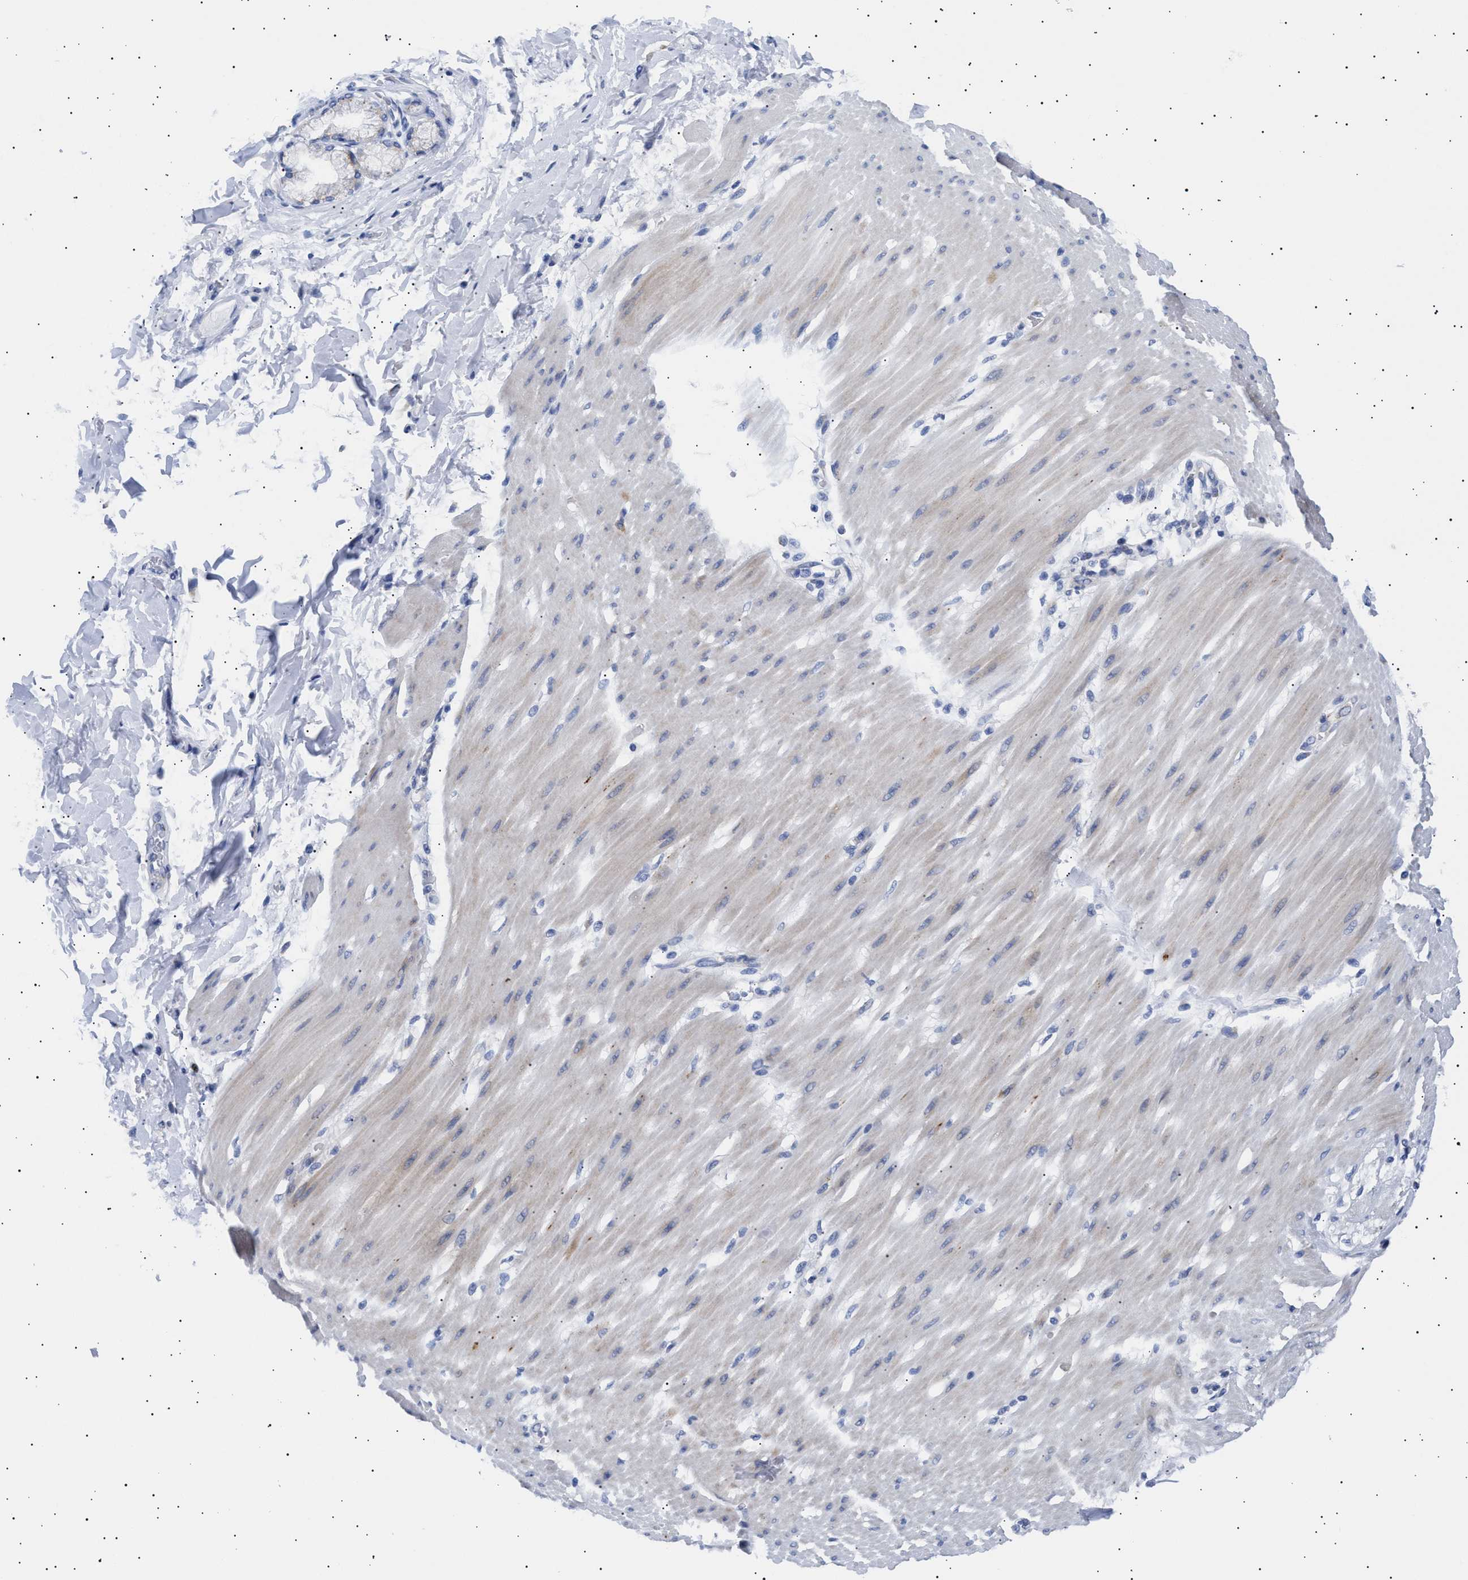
{"staining": {"intensity": "negative", "quantity": "none", "location": "none"}, "tissue": "adipose tissue", "cell_type": "Adipocytes", "image_type": "normal", "snomed": [{"axis": "morphology", "description": "Normal tissue, NOS"}, {"axis": "morphology", "description": "Adenocarcinoma, NOS"}, {"axis": "topography", "description": "Duodenum"}, {"axis": "topography", "description": "Peripheral nerve tissue"}], "caption": "An immunohistochemistry (IHC) image of unremarkable adipose tissue is shown. There is no staining in adipocytes of adipose tissue. (Brightfield microscopy of DAB immunohistochemistry at high magnification).", "gene": "HEMGN", "patient": {"sex": "female", "age": 60}}